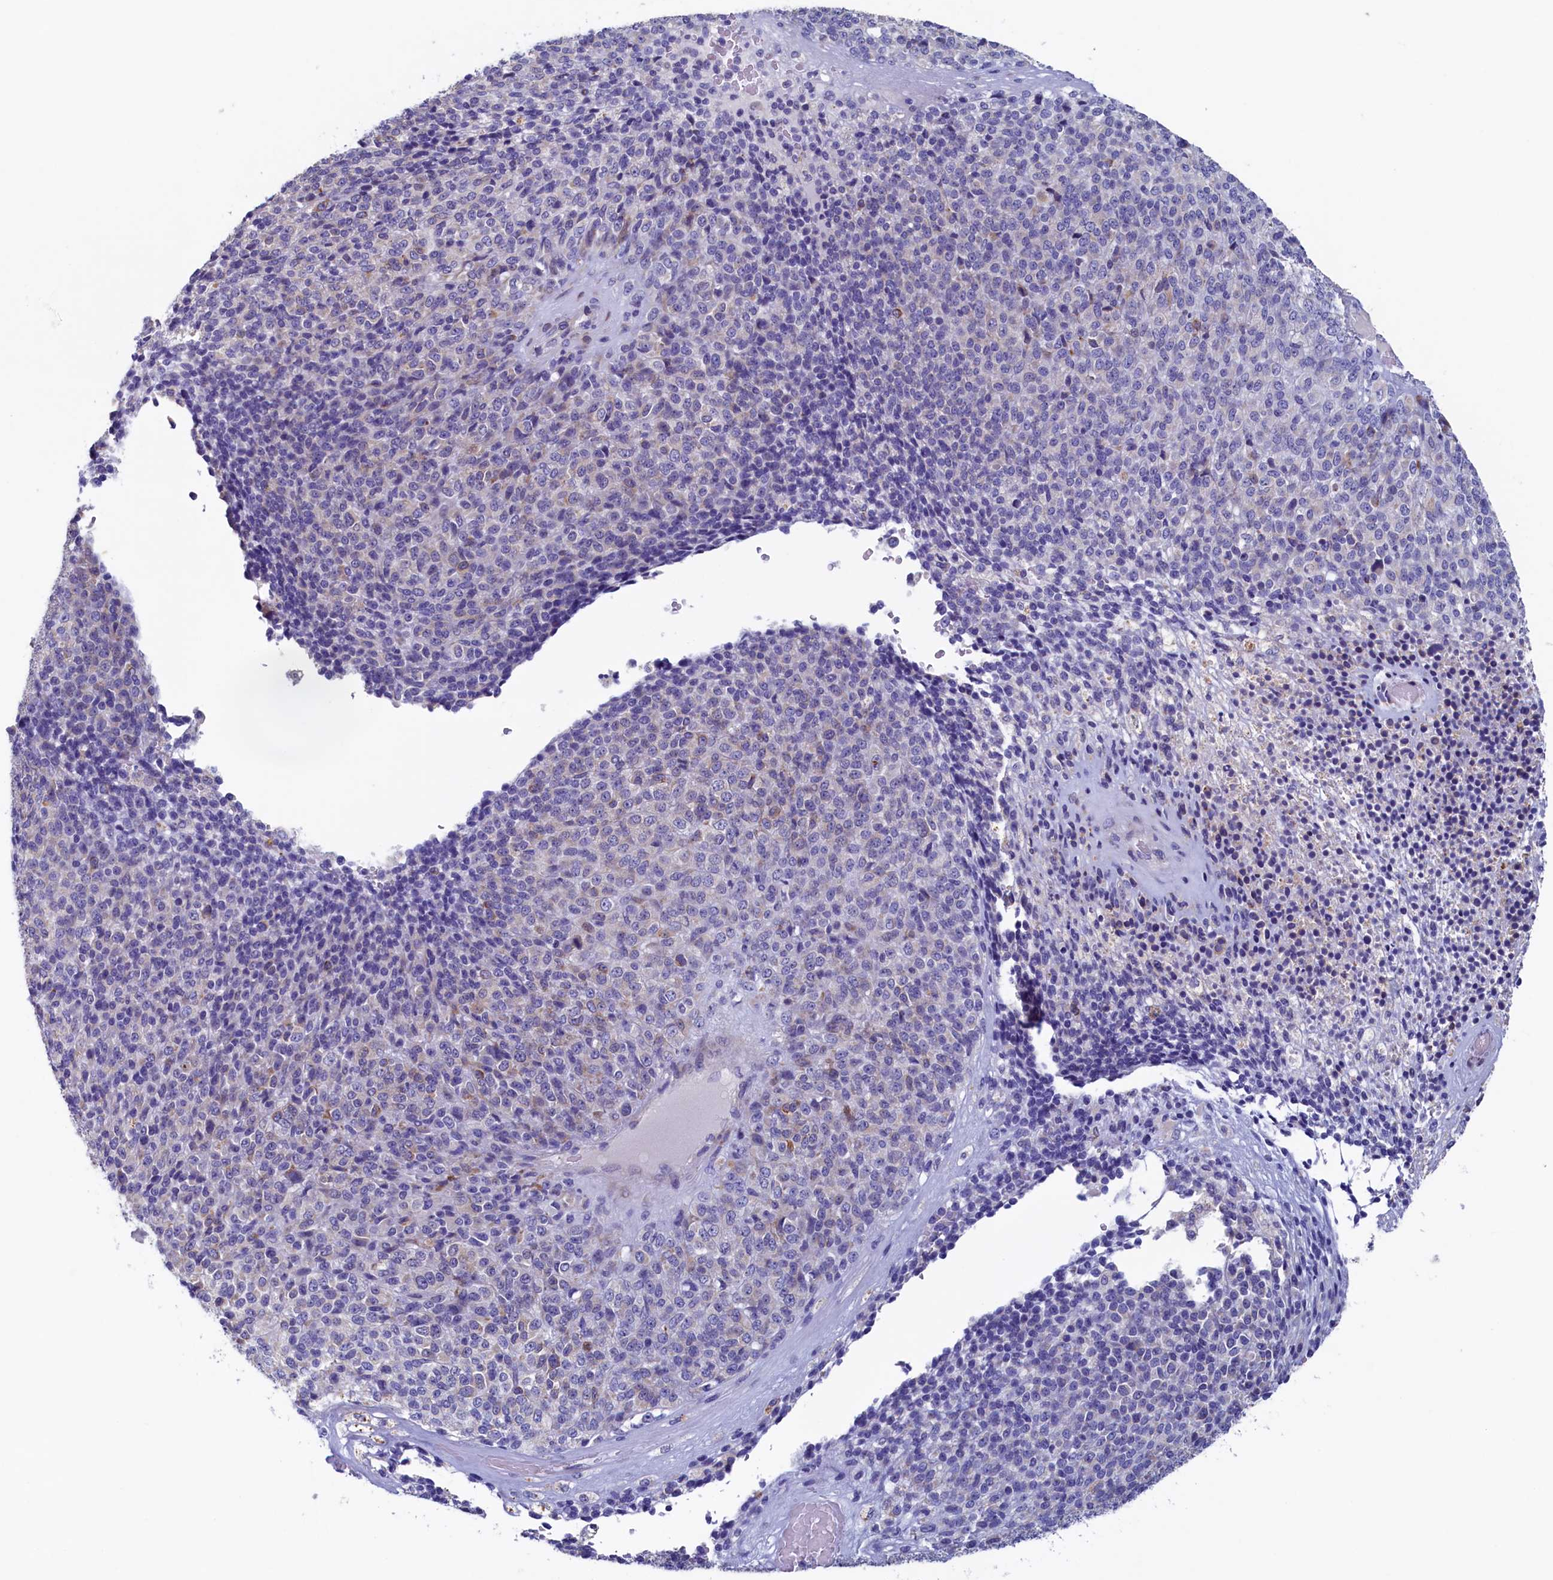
{"staining": {"intensity": "moderate", "quantity": "<25%", "location": "cytoplasmic/membranous"}, "tissue": "melanoma", "cell_type": "Tumor cells", "image_type": "cancer", "snomed": [{"axis": "morphology", "description": "Malignant melanoma, Metastatic site"}, {"axis": "topography", "description": "Brain"}], "caption": "Protein analysis of melanoma tissue shows moderate cytoplasmic/membranous staining in about <25% of tumor cells. The staining was performed using DAB (3,3'-diaminobenzidine) to visualize the protein expression in brown, while the nuclei were stained in blue with hematoxylin (Magnification: 20x).", "gene": "CBLIF", "patient": {"sex": "female", "age": 56}}